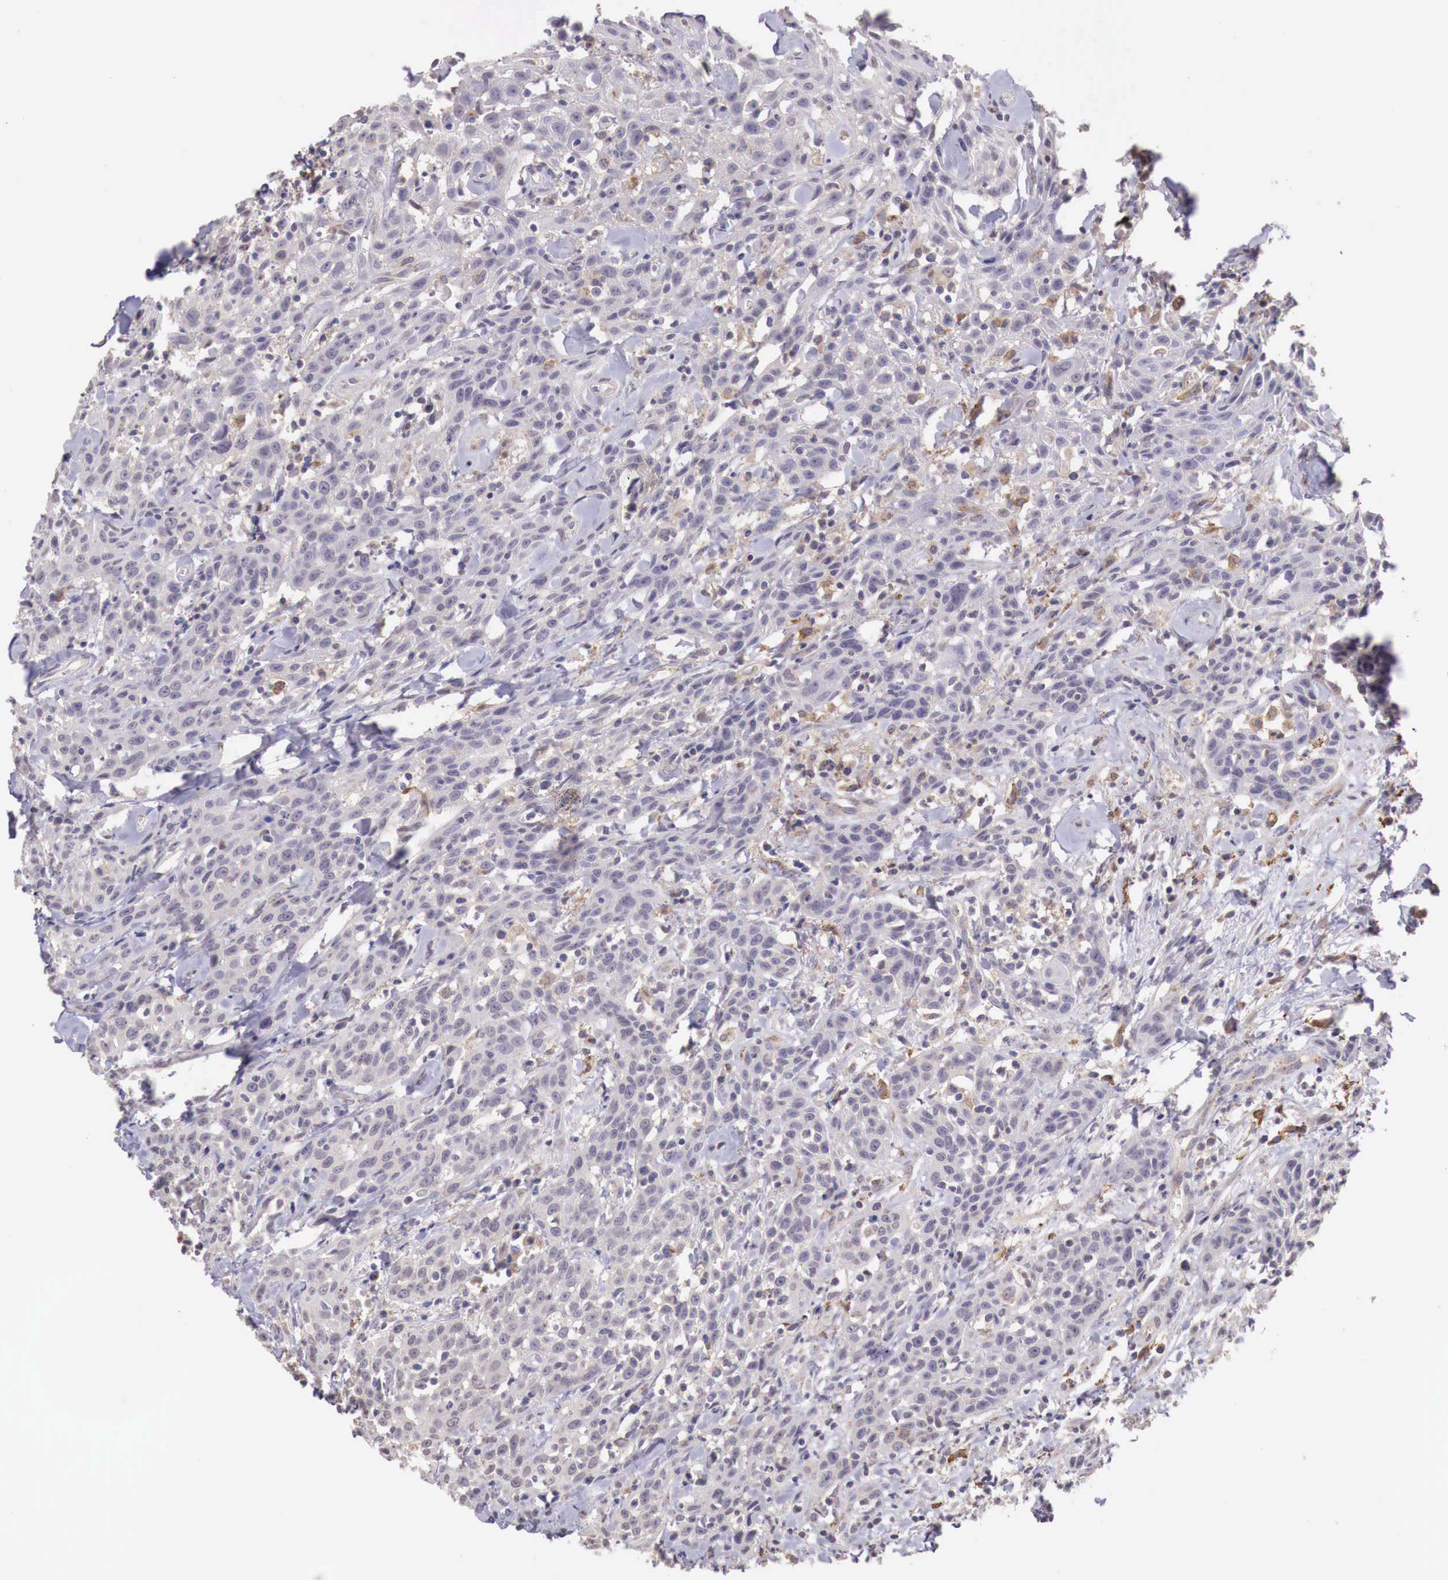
{"staining": {"intensity": "weak", "quantity": "25%-75%", "location": "cytoplasmic/membranous"}, "tissue": "head and neck cancer", "cell_type": "Tumor cells", "image_type": "cancer", "snomed": [{"axis": "morphology", "description": "Squamous cell carcinoma, NOS"}, {"axis": "topography", "description": "Oral tissue"}, {"axis": "topography", "description": "Head-Neck"}], "caption": "Weak cytoplasmic/membranous positivity for a protein is appreciated in approximately 25%-75% of tumor cells of squamous cell carcinoma (head and neck) using immunohistochemistry (IHC).", "gene": "CHRDL1", "patient": {"sex": "female", "age": 82}}